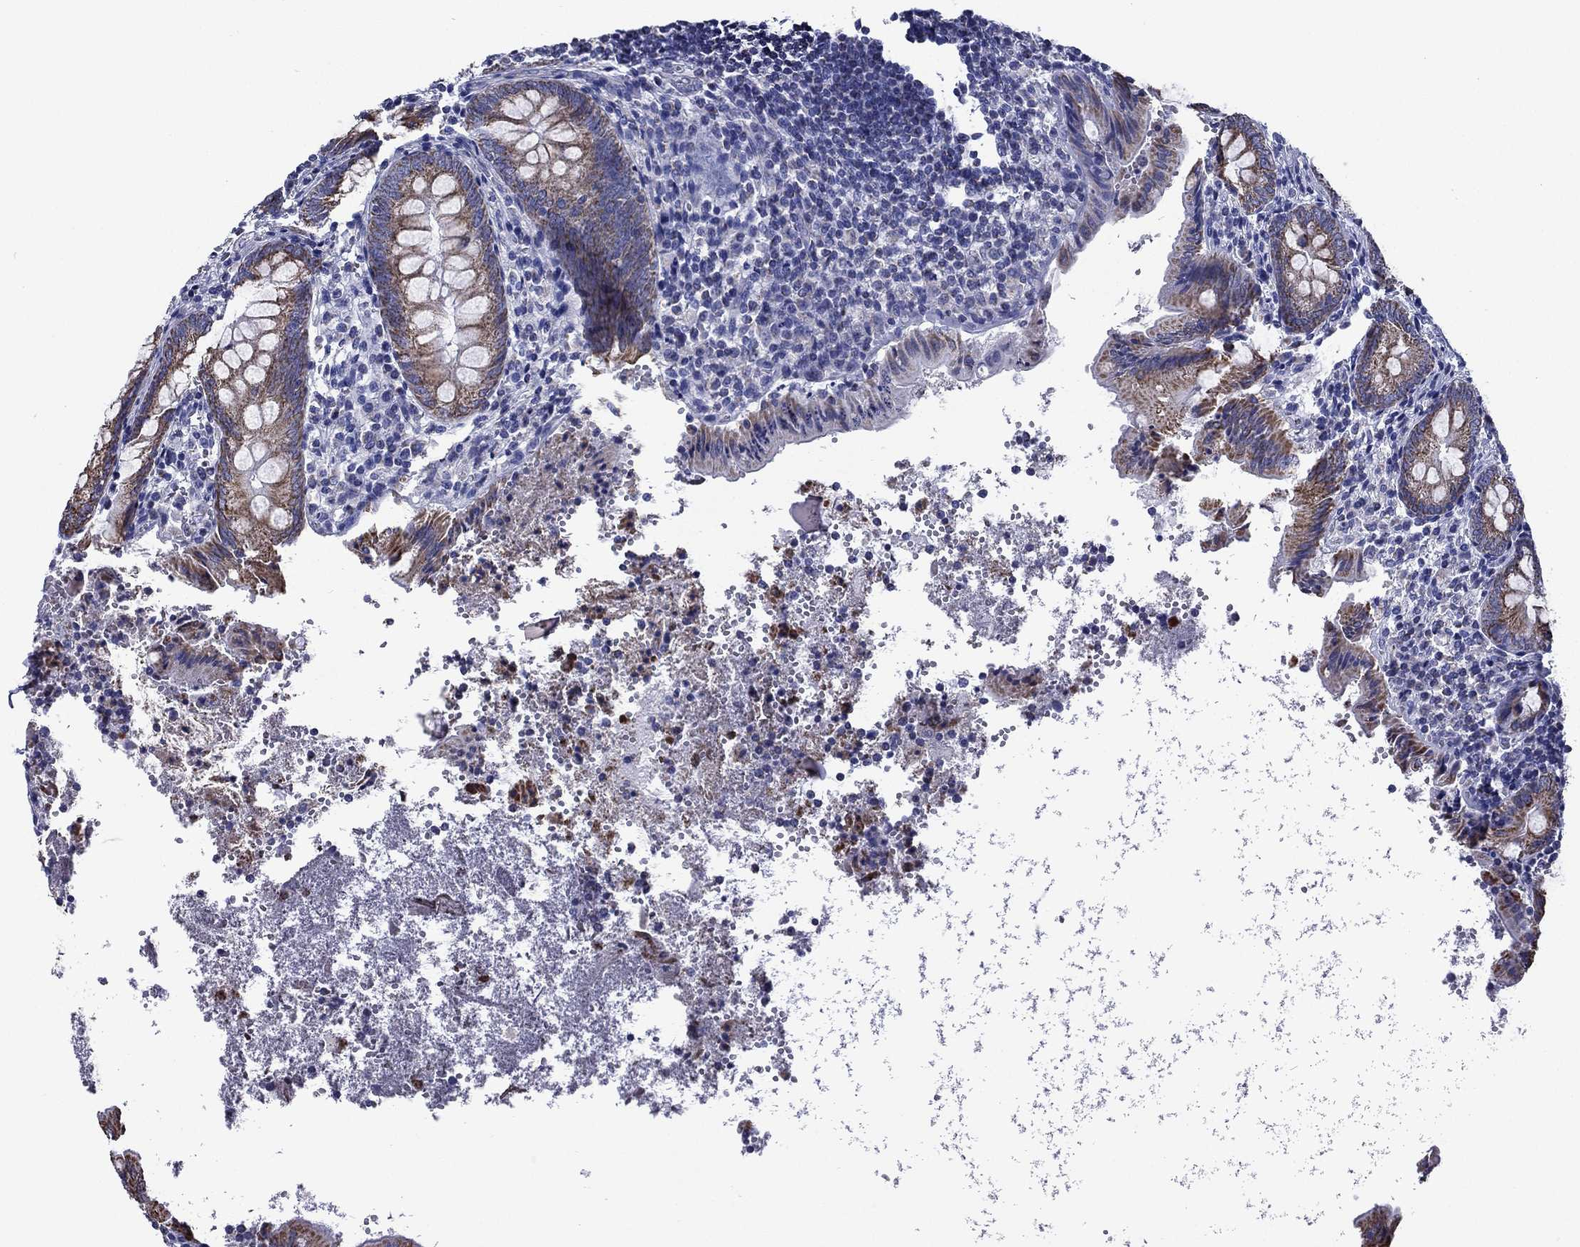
{"staining": {"intensity": "strong", "quantity": "<25%", "location": "cytoplasmic/membranous"}, "tissue": "appendix", "cell_type": "Glandular cells", "image_type": "normal", "snomed": [{"axis": "morphology", "description": "Normal tissue, NOS"}, {"axis": "topography", "description": "Appendix"}], "caption": "A brown stain highlights strong cytoplasmic/membranous expression of a protein in glandular cells of normal human appendix.", "gene": "ACADSB", "patient": {"sex": "female", "age": 23}}